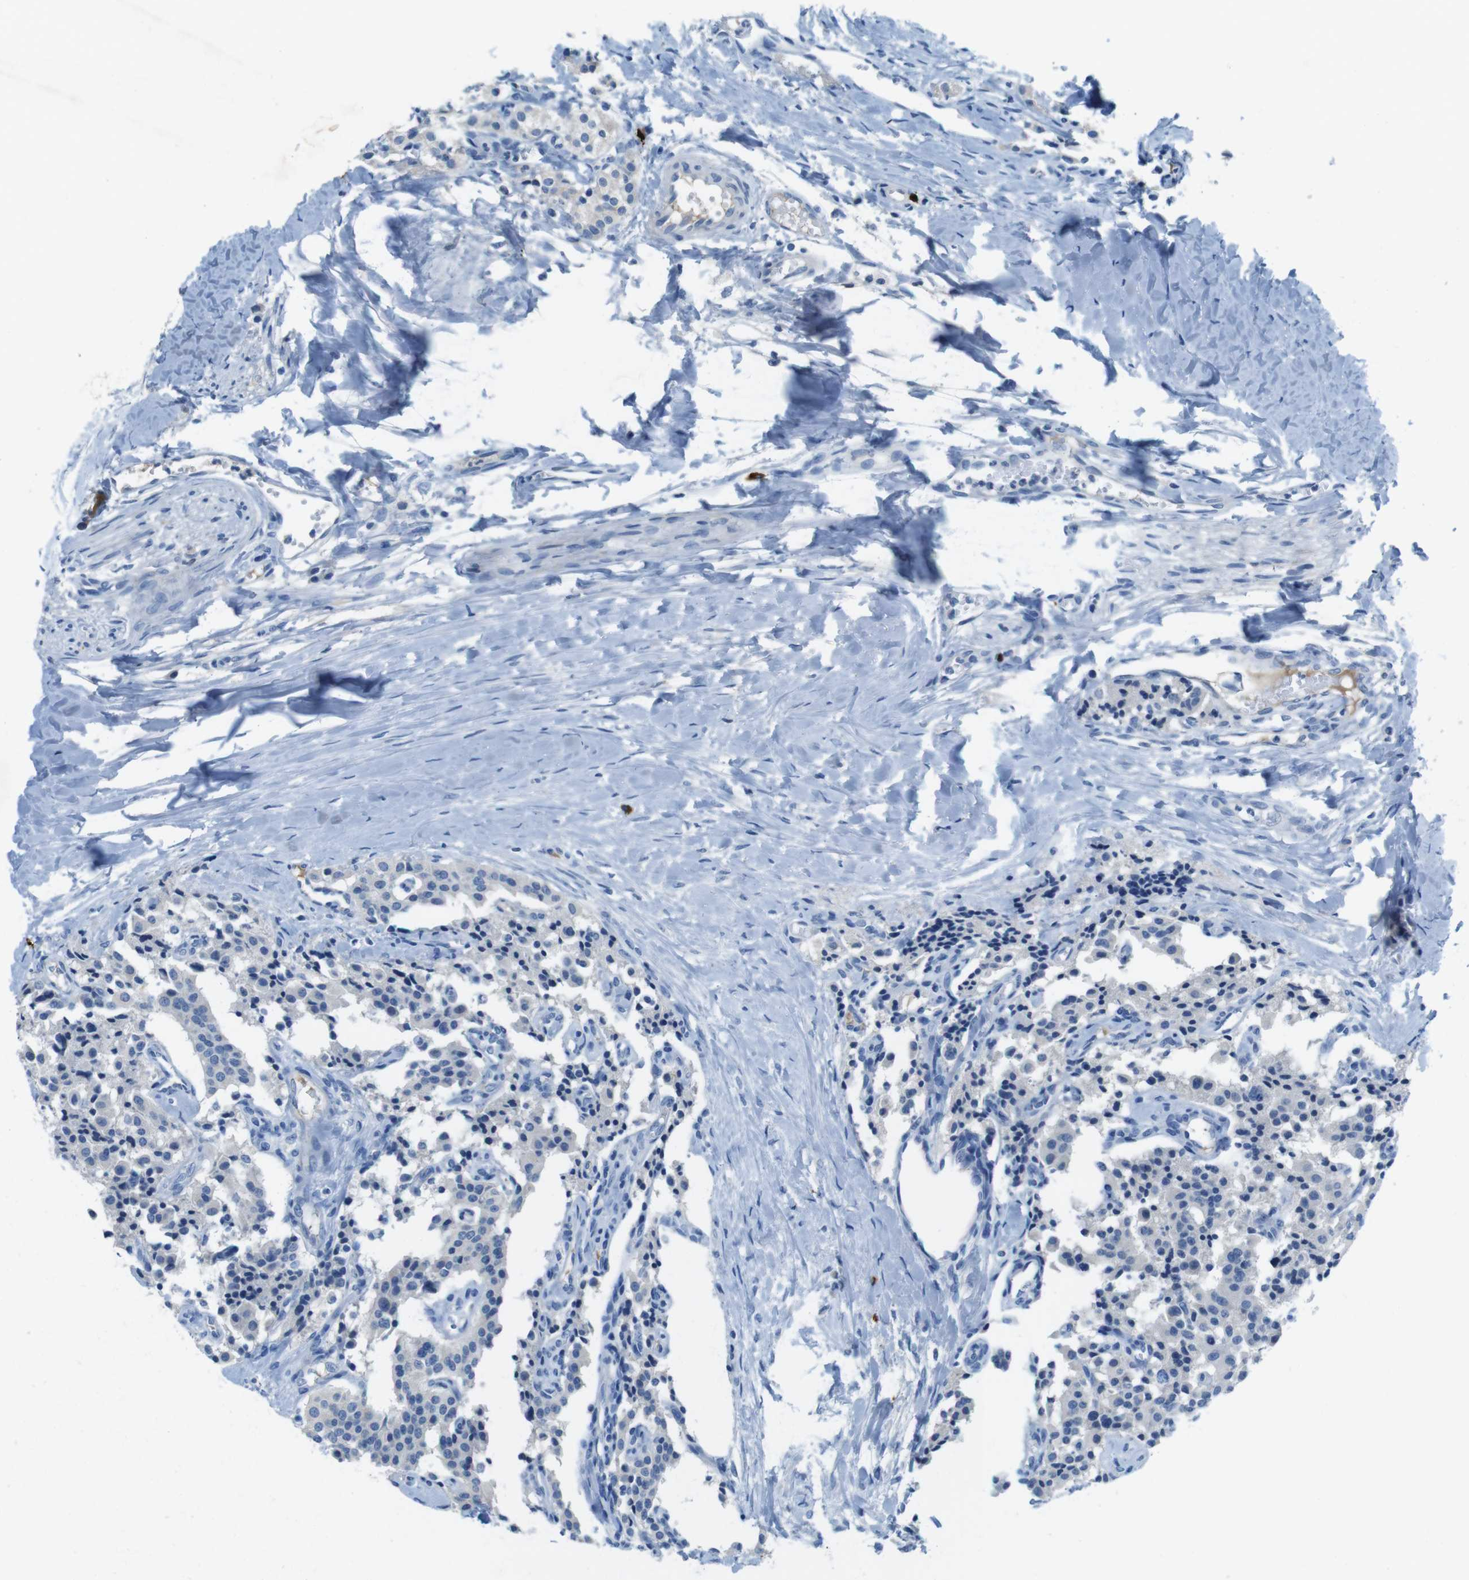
{"staining": {"intensity": "negative", "quantity": "none", "location": "none"}, "tissue": "carcinoid", "cell_type": "Tumor cells", "image_type": "cancer", "snomed": [{"axis": "morphology", "description": "Carcinoid, malignant, NOS"}, {"axis": "topography", "description": "Lung"}], "caption": "Immunohistochemical staining of human carcinoid displays no significant expression in tumor cells.", "gene": "SLC35A3", "patient": {"sex": "male", "age": 30}}